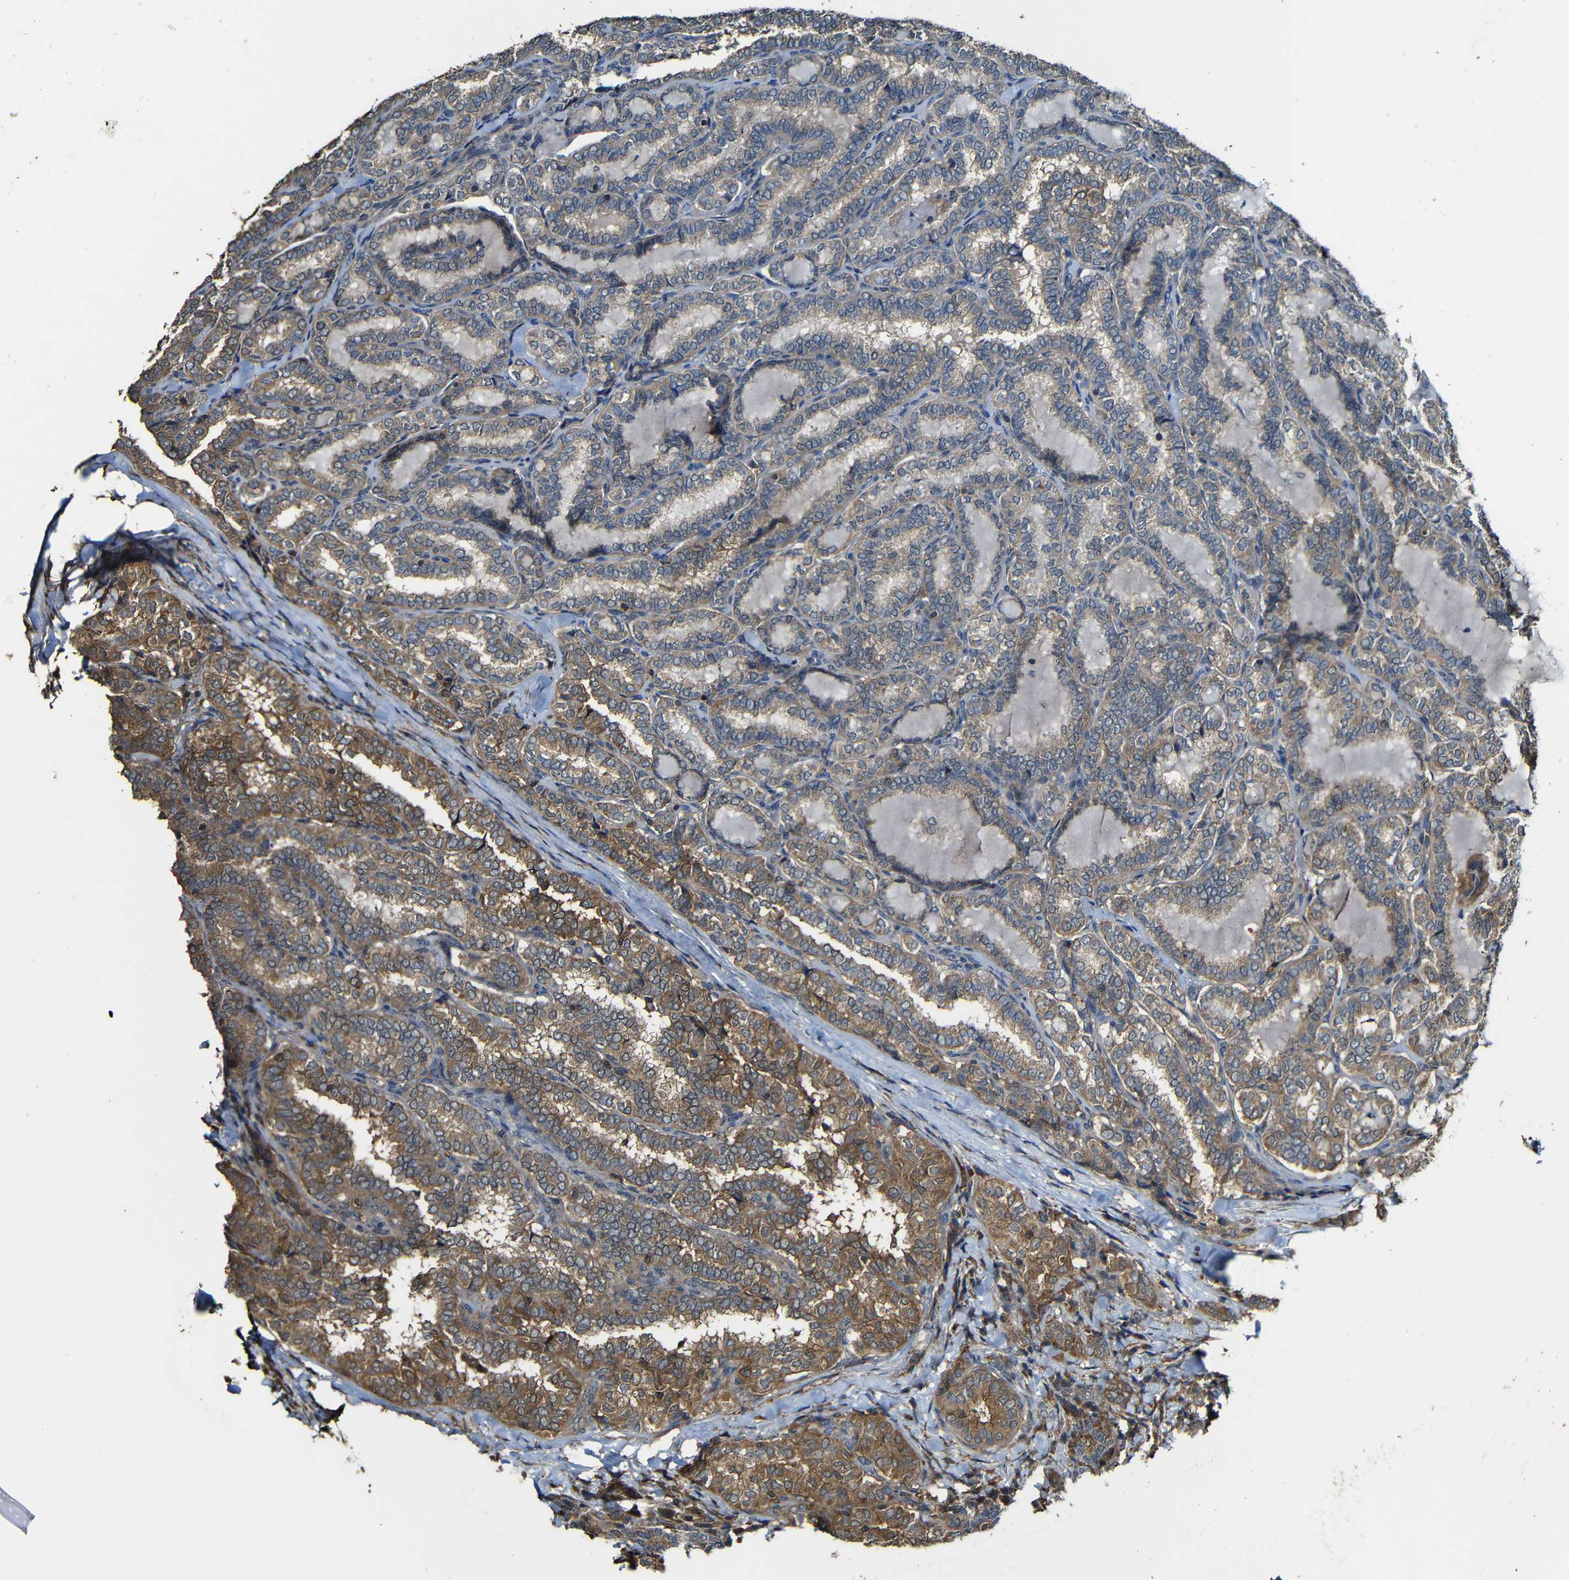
{"staining": {"intensity": "moderate", "quantity": ">75%", "location": "cytoplasmic/membranous"}, "tissue": "thyroid cancer", "cell_type": "Tumor cells", "image_type": "cancer", "snomed": [{"axis": "morphology", "description": "Normal tissue, NOS"}, {"axis": "morphology", "description": "Papillary adenocarcinoma, NOS"}, {"axis": "topography", "description": "Thyroid gland"}], "caption": "IHC of human thyroid cancer (papillary adenocarcinoma) shows medium levels of moderate cytoplasmic/membranous staining in about >75% of tumor cells.", "gene": "CASP8", "patient": {"sex": "female", "age": 30}}